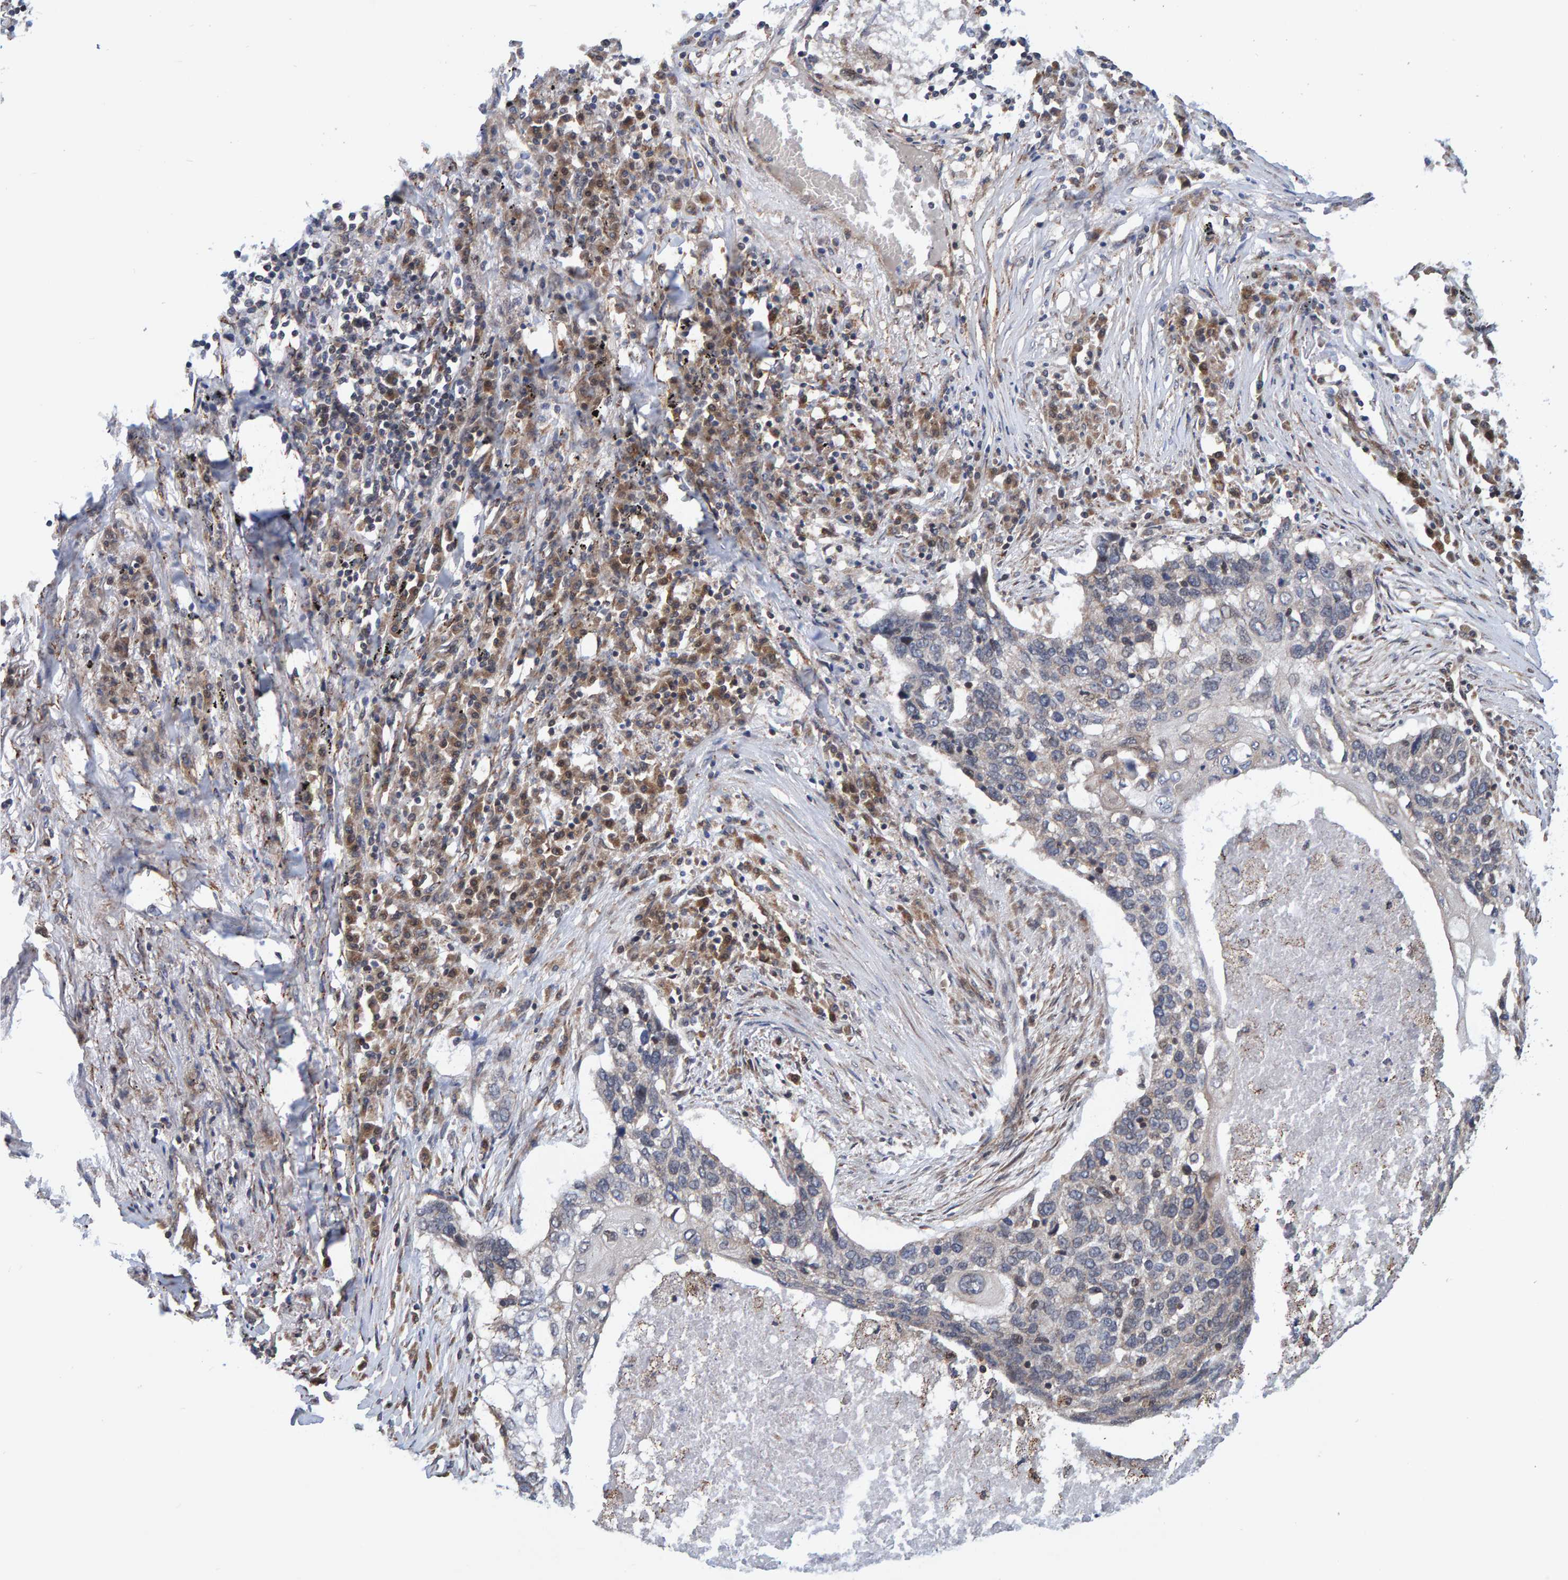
{"staining": {"intensity": "negative", "quantity": "none", "location": "none"}, "tissue": "lung cancer", "cell_type": "Tumor cells", "image_type": "cancer", "snomed": [{"axis": "morphology", "description": "Squamous cell carcinoma, NOS"}, {"axis": "topography", "description": "Lung"}], "caption": "Tumor cells show no significant protein staining in squamous cell carcinoma (lung).", "gene": "SCRN2", "patient": {"sex": "female", "age": 63}}